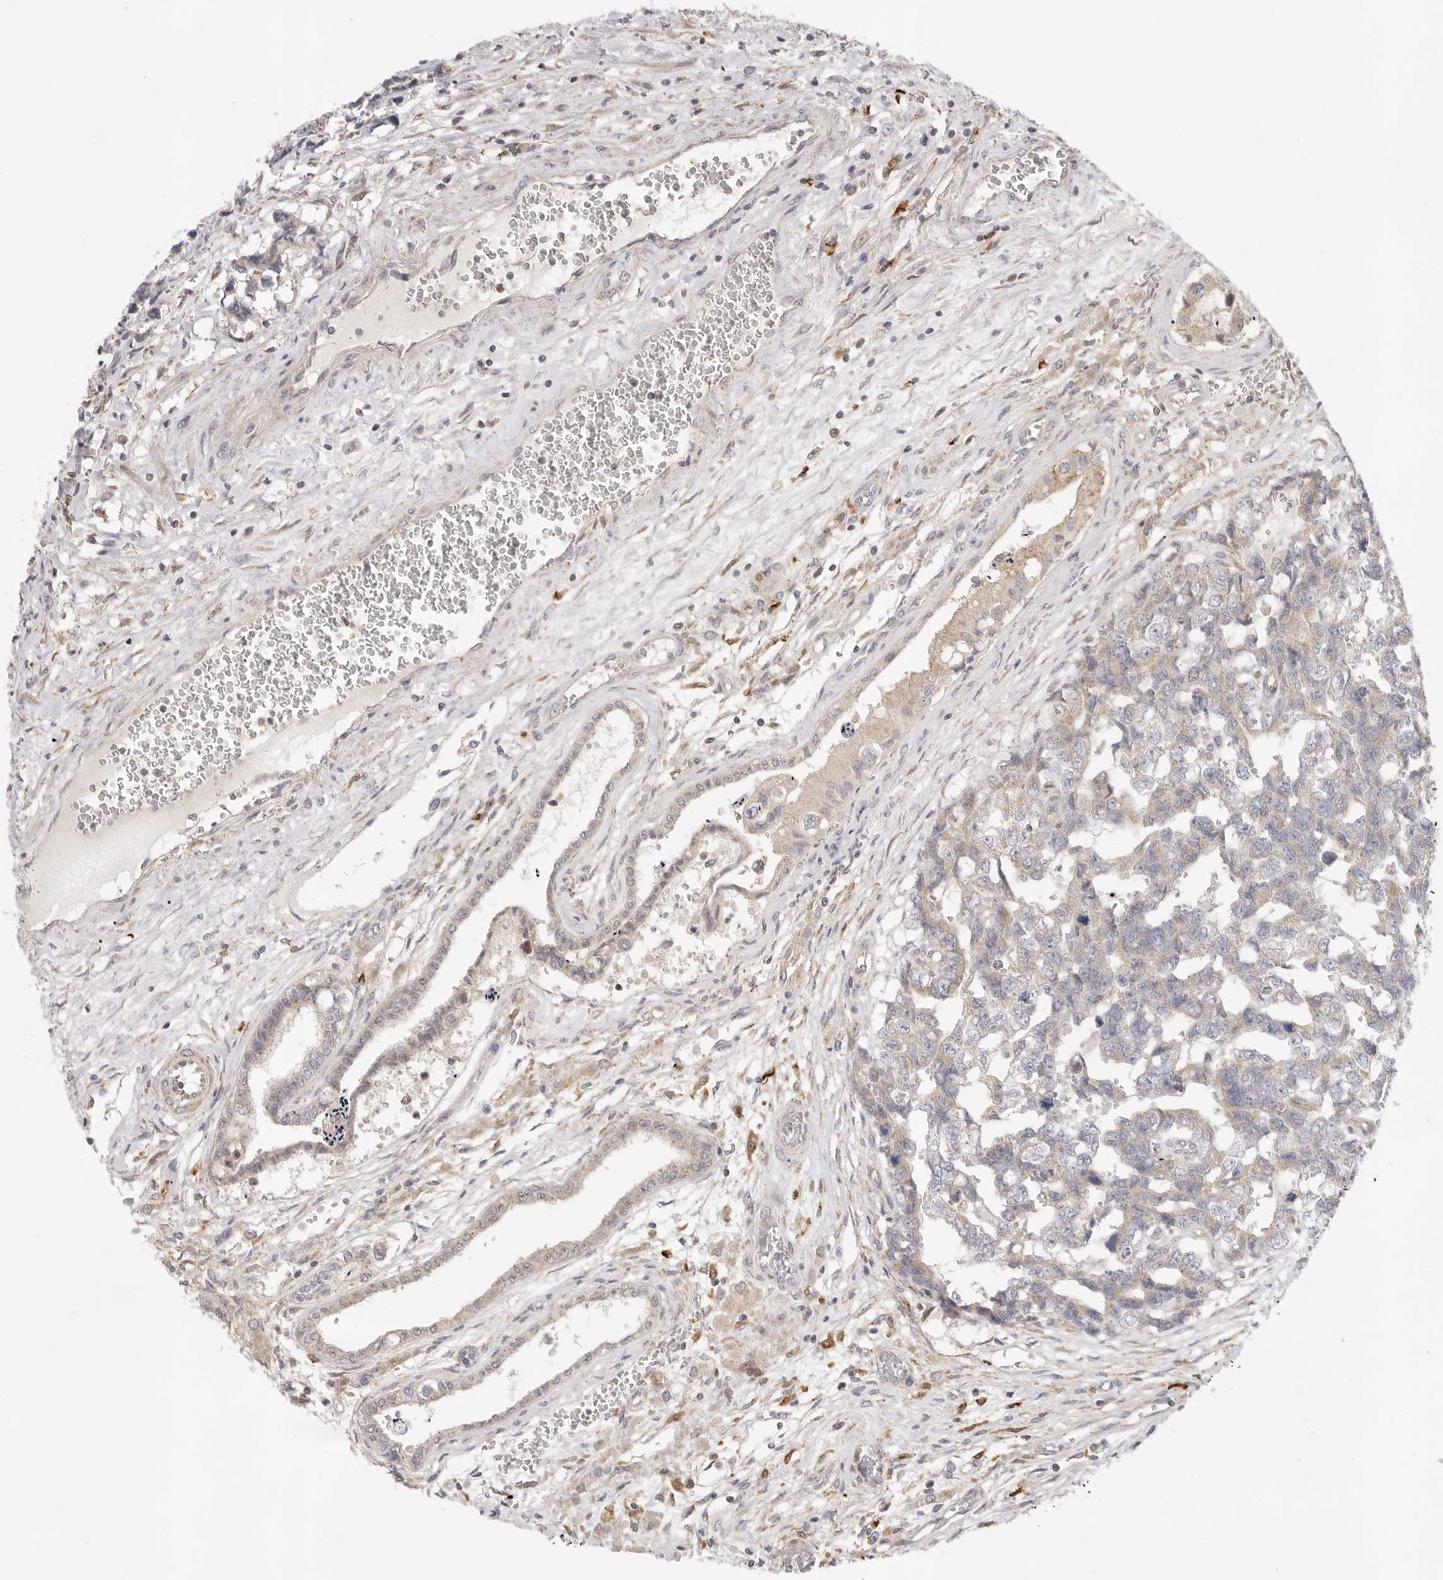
{"staining": {"intensity": "negative", "quantity": "none", "location": "none"}, "tissue": "testis cancer", "cell_type": "Tumor cells", "image_type": "cancer", "snomed": [{"axis": "morphology", "description": "Carcinoma, Embryonal, NOS"}, {"axis": "topography", "description": "Testis"}], "caption": "High power microscopy image of an IHC histopathology image of testis embryonal carcinoma, revealing no significant positivity in tumor cells.", "gene": "USH1C", "patient": {"sex": "male", "age": 31}}